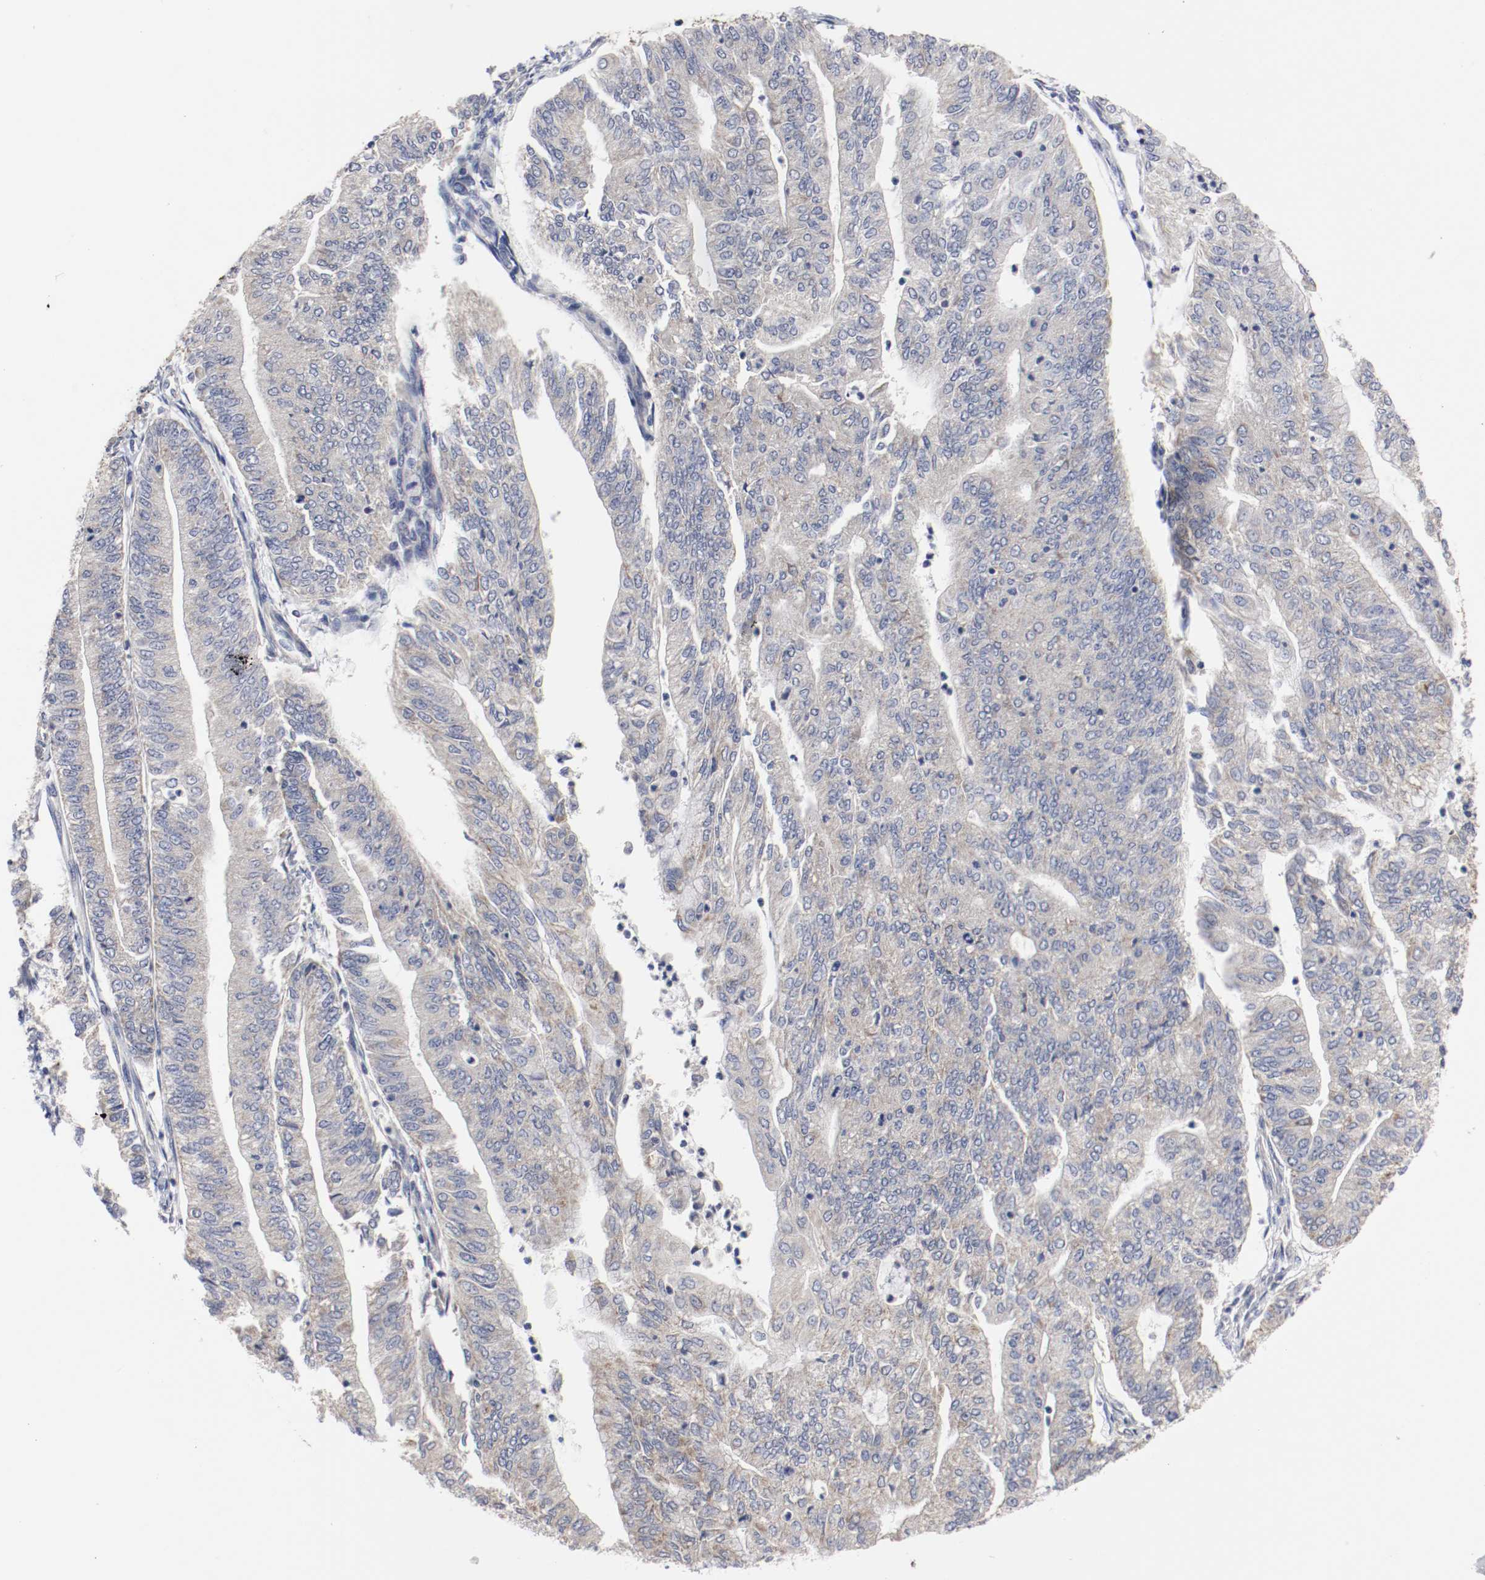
{"staining": {"intensity": "weak", "quantity": ">75%", "location": "cytoplasmic/membranous"}, "tissue": "endometrial cancer", "cell_type": "Tumor cells", "image_type": "cancer", "snomed": [{"axis": "morphology", "description": "Adenocarcinoma, NOS"}, {"axis": "topography", "description": "Endometrium"}], "caption": "Immunohistochemistry (IHC) (DAB) staining of human endometrial cancer shows weak cytoplasmic/membranous protein expression in about >75% of tumor cells. (Stains: DAB (3,3'-diaminobenzidine) in brown, nuclei in blue, Microscopy: brightfield microscopy at high magnification).", "gene": "AFG3L2", "patient": {"sex": "female", "age": 59}}